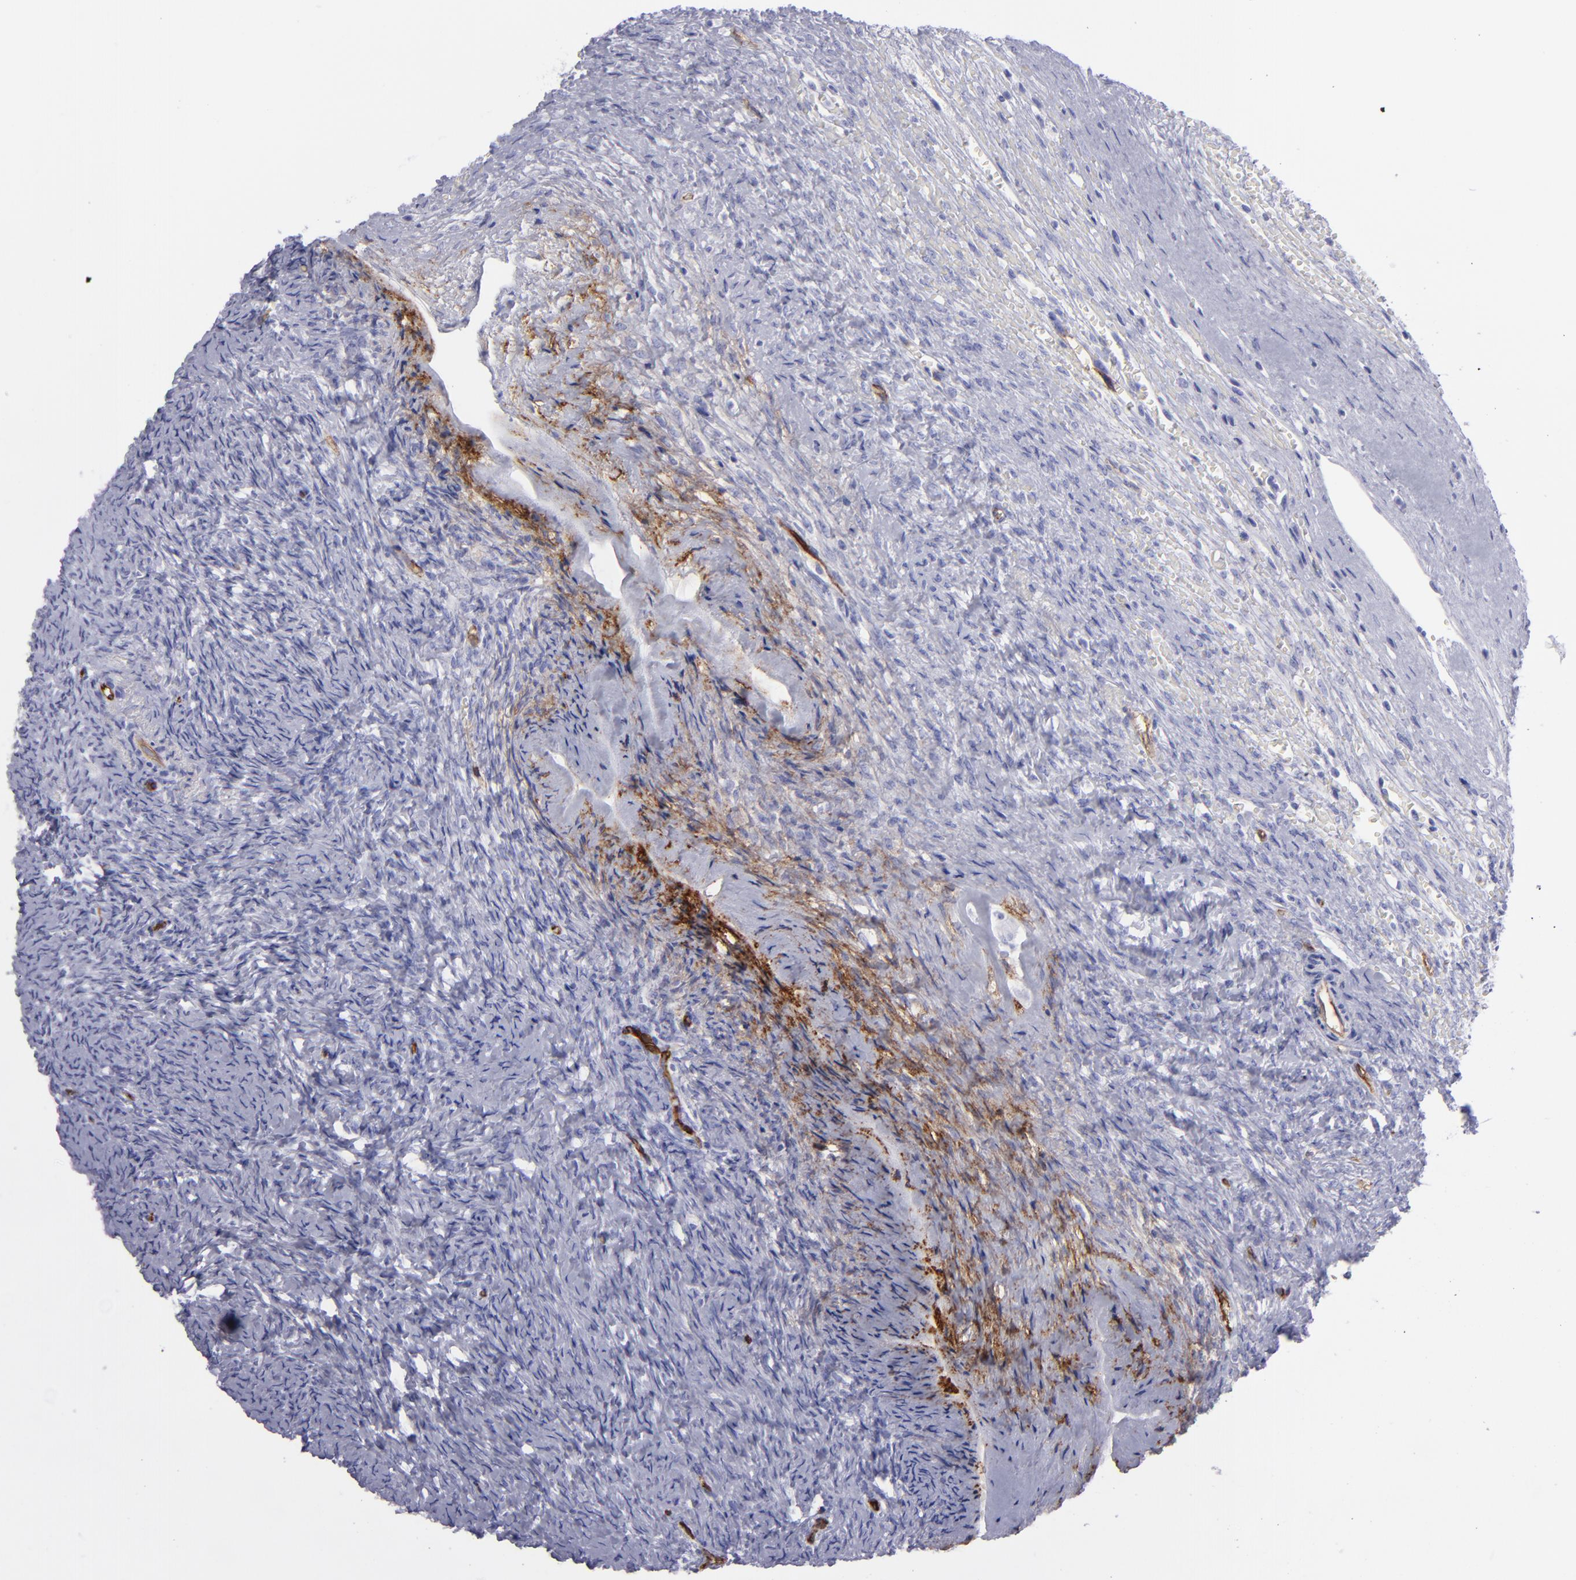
{"staining": {"intensity": "negative", "quantity": "none", "location": "none"}, "tissue": "ovary", "cell_type": "Follicle cells", "image_type": "normal", "snomed": [{"axis": "morphology", "description": "Normal tissue, NOS"}, {"axis": "topography", "description": "Ovary"}], "caption": "The micrograph displays no staining of follicle cells in unremarkable ovary. (Immunohistochemistry, brightfield microscopy, high magnification).", "gene": "ACE", "patient": {"sex": "female", "age": 56}}